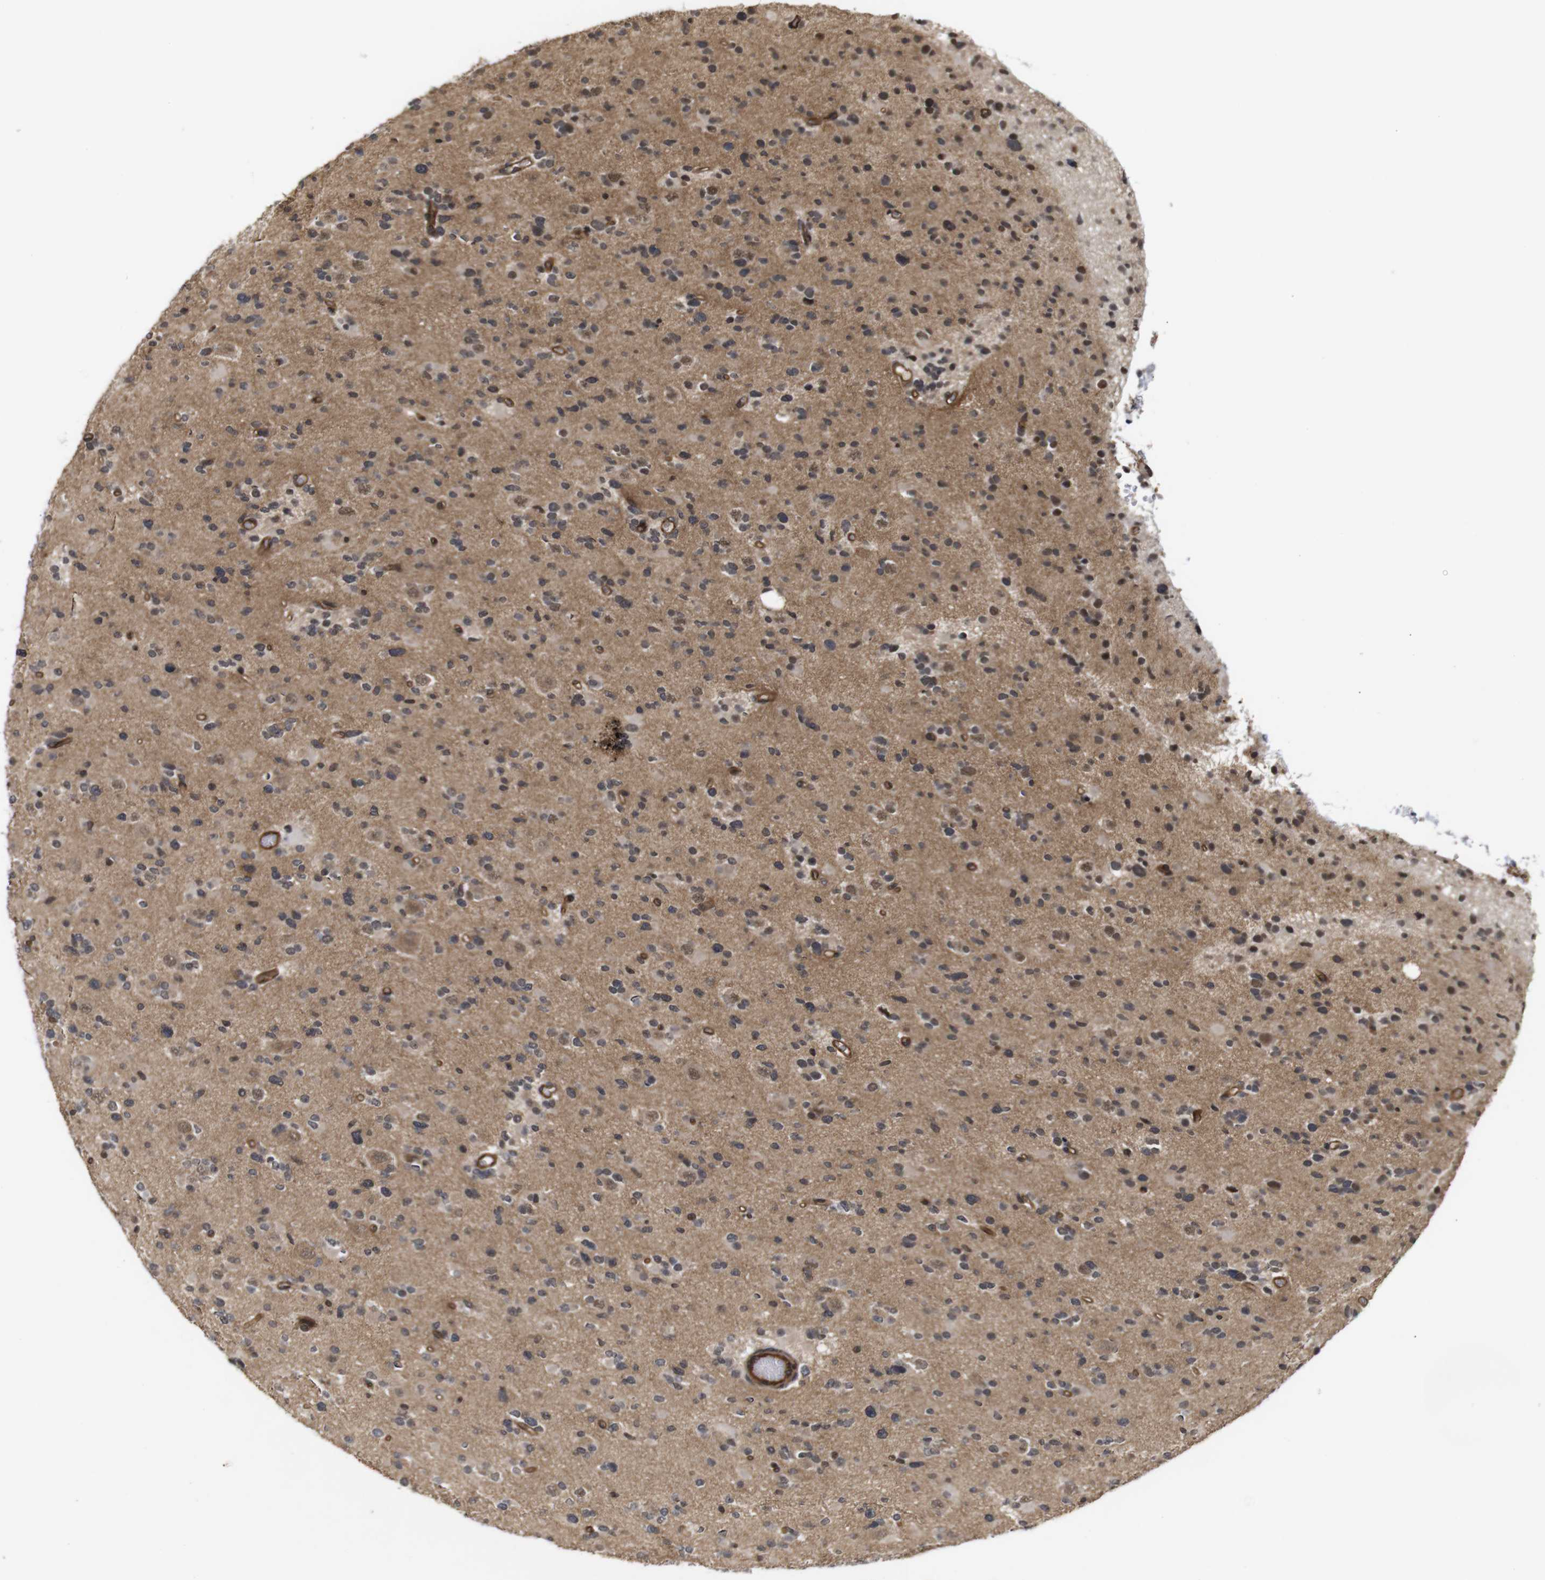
{"staining": {"intensity": "moderate", "quantity": ">75%", "location": "cytoplasmic/membranous"}, "tissue": "glioma", "cell_type": "Tumor cells", "image_type": "cancer", "snomed": [{"axis": "morphology", "description": "Glioma, malignant, Low grade"}, {"axis": "topography", "description": "Brain"}], "caption": "Glioma was stained to show a protein in brown. There is medium levels of moderate cytoplasmic/membranous positivity in approximately >75% of tumor cells. (IHC, brightfield microscopy, high magnification).", "gene": "NANOS1", "patient": {"sex": "female", "age": 22}}